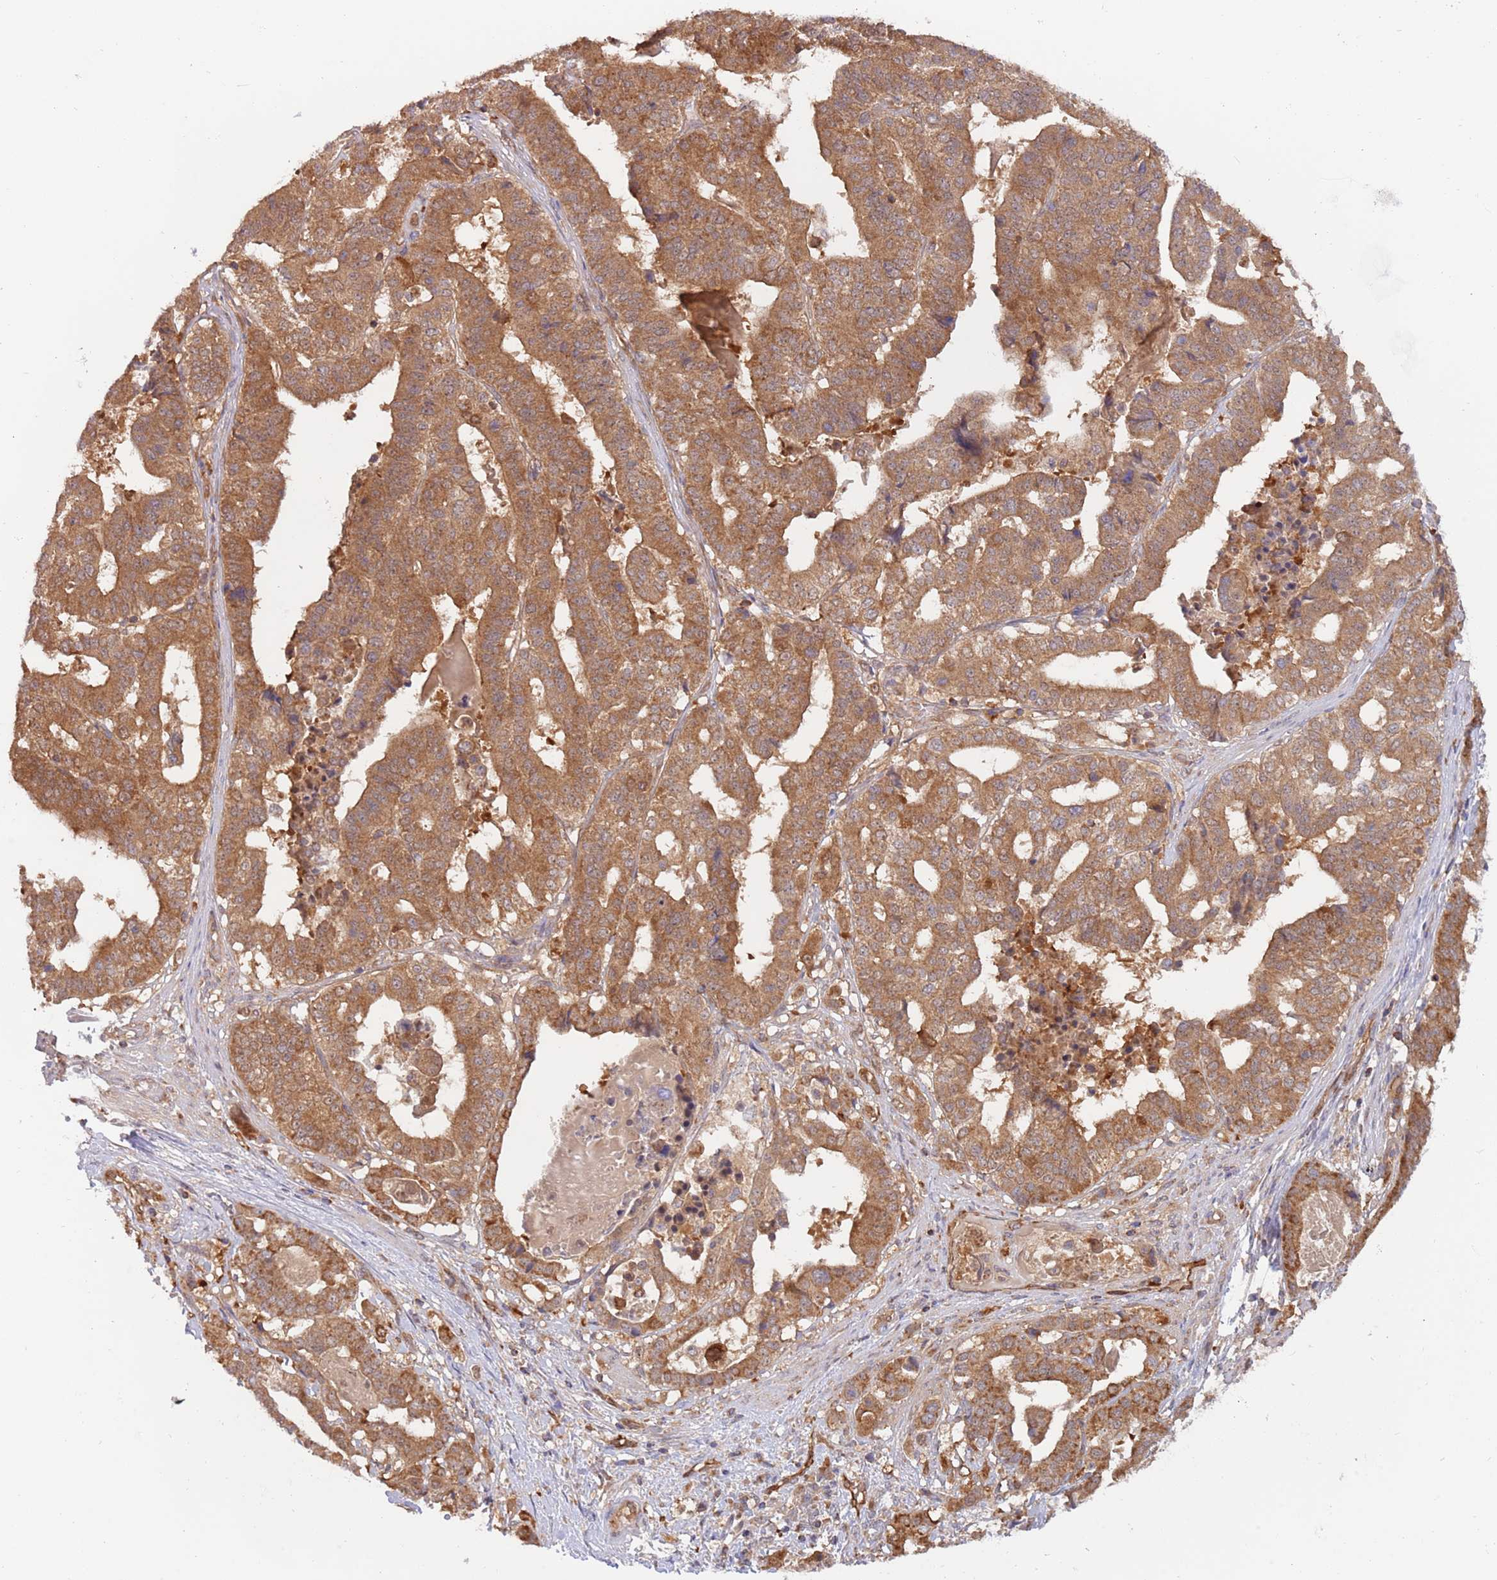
{"staining": {"intensity": "moderate", "quantity": ">75%", "location": "cytoplasmic/membranous"}, "tissue": "stomach cancer", "cell_type": "Tumor cells", "image_type": "cancer", "snomed": [{"axis": "morphology", "description": "Adenocarcinoma, NOS"}, {"axis": "topography", "description": "Stomach"}], "caption": "DAB immunohistochemical staining of stomach adenocarcinoma shows moderate cytoplasmic/membranous protein expression in about >75% of tumor cells.", "gene": "GUK1", "patient": {"sex": "male", "age": 48}}